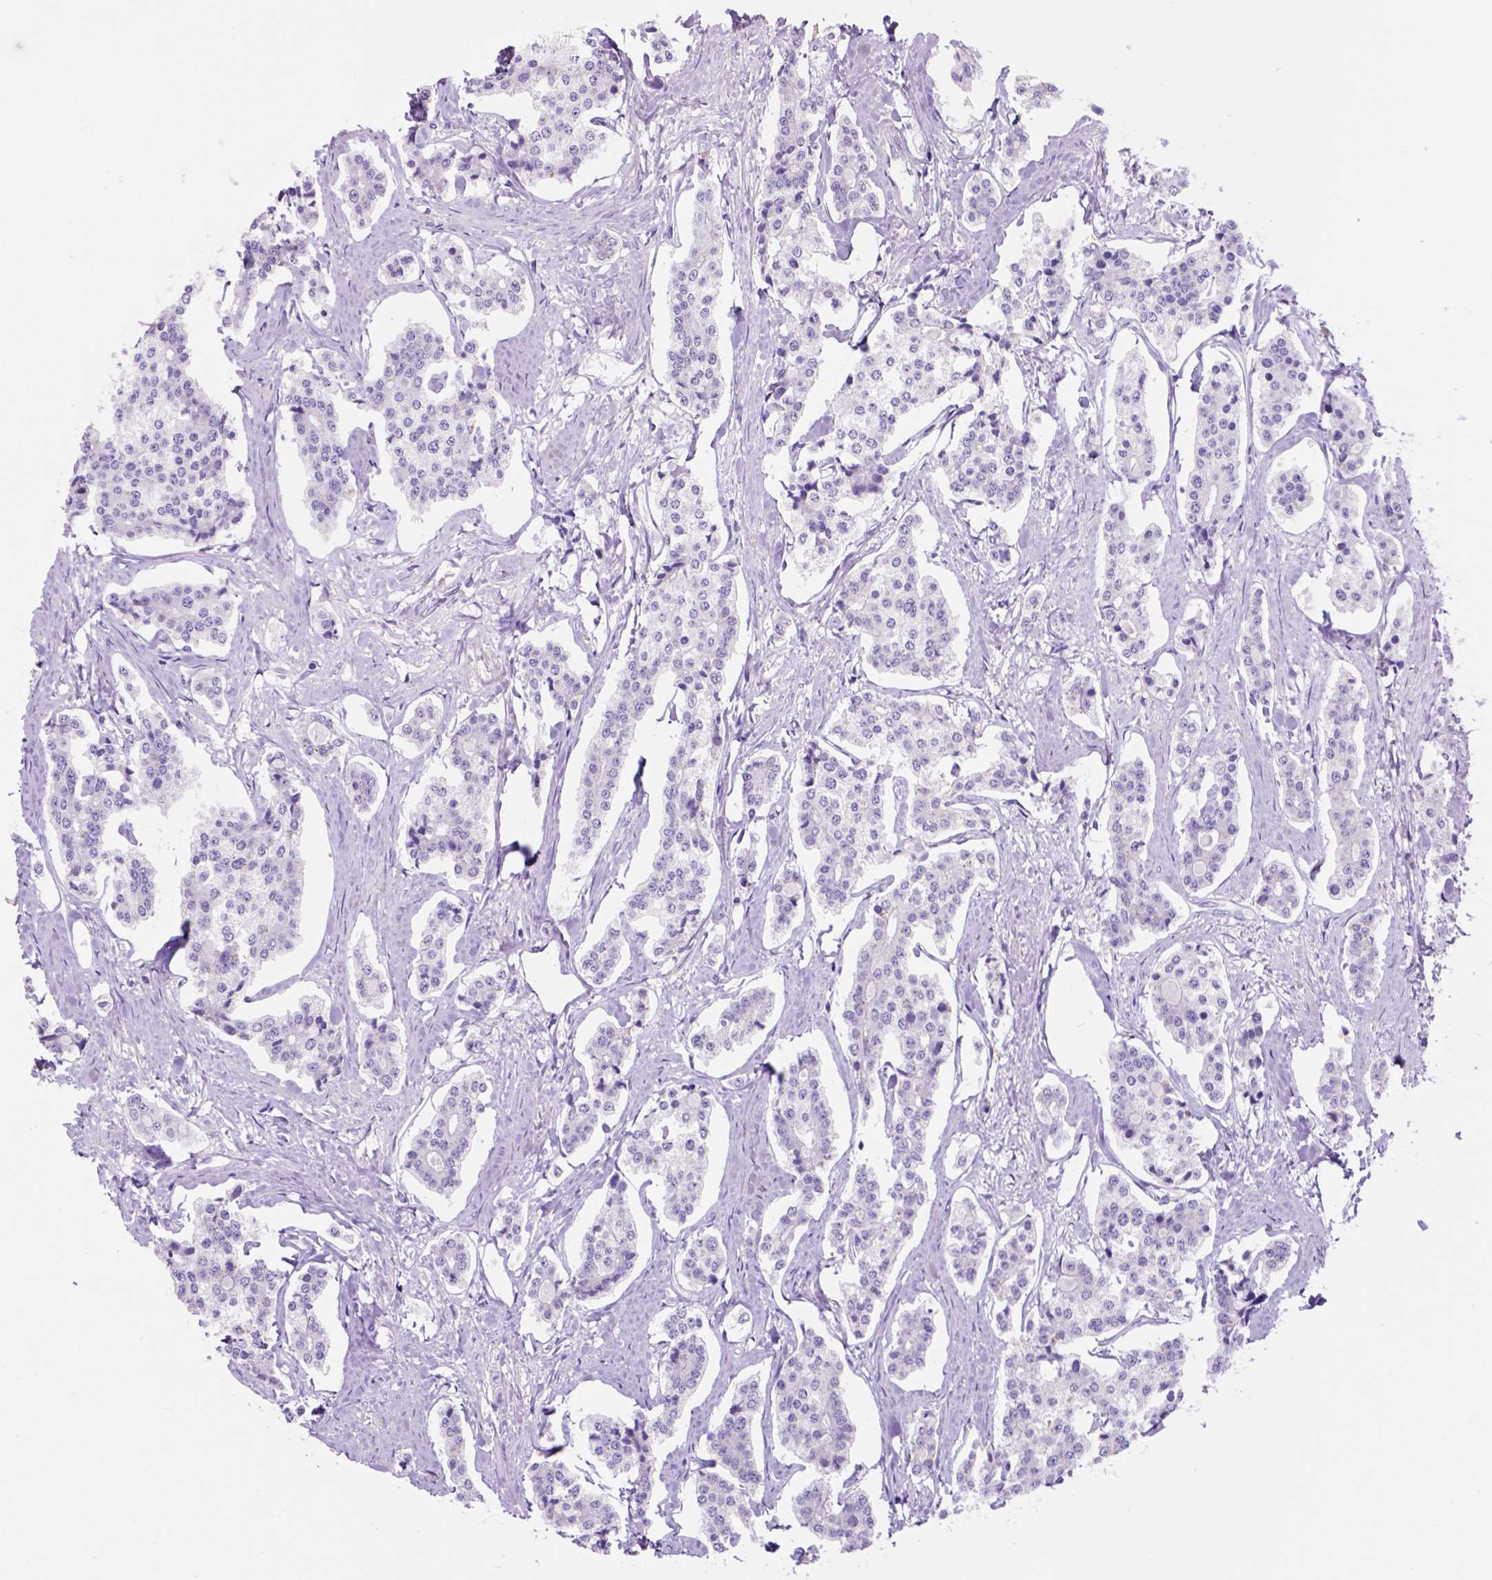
{"staining": {"intensity": "negative", "quantity": "none", "location": "none"}, "tissue": "carcinoid", "cell_type": "Tumor cells", "image_type": "cancer", "snomed": [{"axis": "morphology", "description": "Carcinoid, malignant, NOS"}, {"axis": "topography", "description": "Small intestine"}], "caption": "An IHC image of carcinoid (malignant) is shown. There is no staining in tumor cells of carcinoid (malignant).", "gene": "EGFR", "patient": {"sex": "female", "age": 65}}